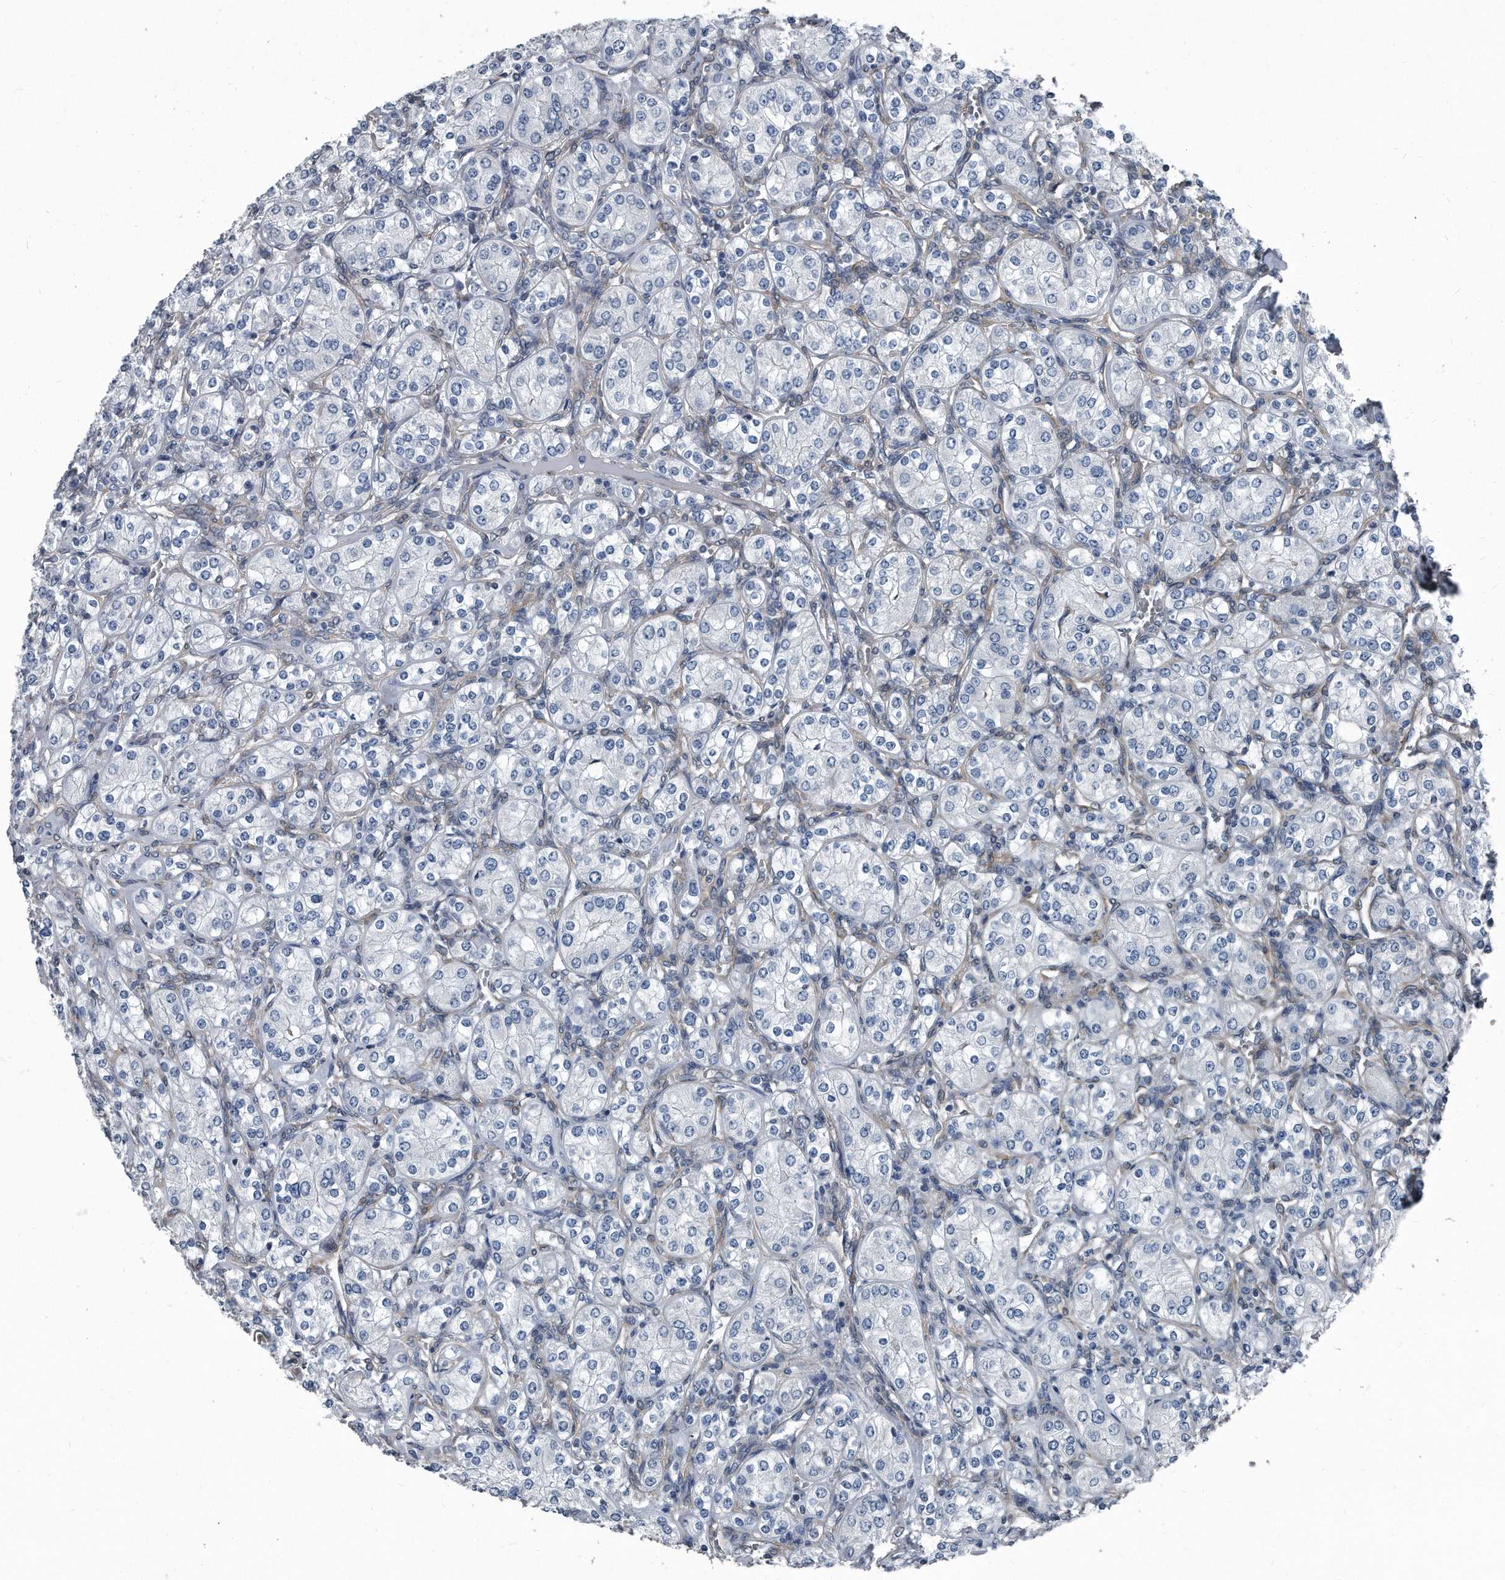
{"staining": {"intensity": "negative", "quantity": "none", "location": "none"}, "tissue": "renal cancer", "cell_type": "Tumor cells", "image_type": "cancer", "snomed": [{"axis": "morphology", "description": "Adenocarcinoma, NOS"}, {"axis": "topography", "description": "Kidney"}], "caption": "Human renal adenocarcinoma stained for a protein using immunohistochemistry (IHC) displays no expression in tumor cells.", "gene": "PLEC", "patient": {"sex": "male", "age": 77}}